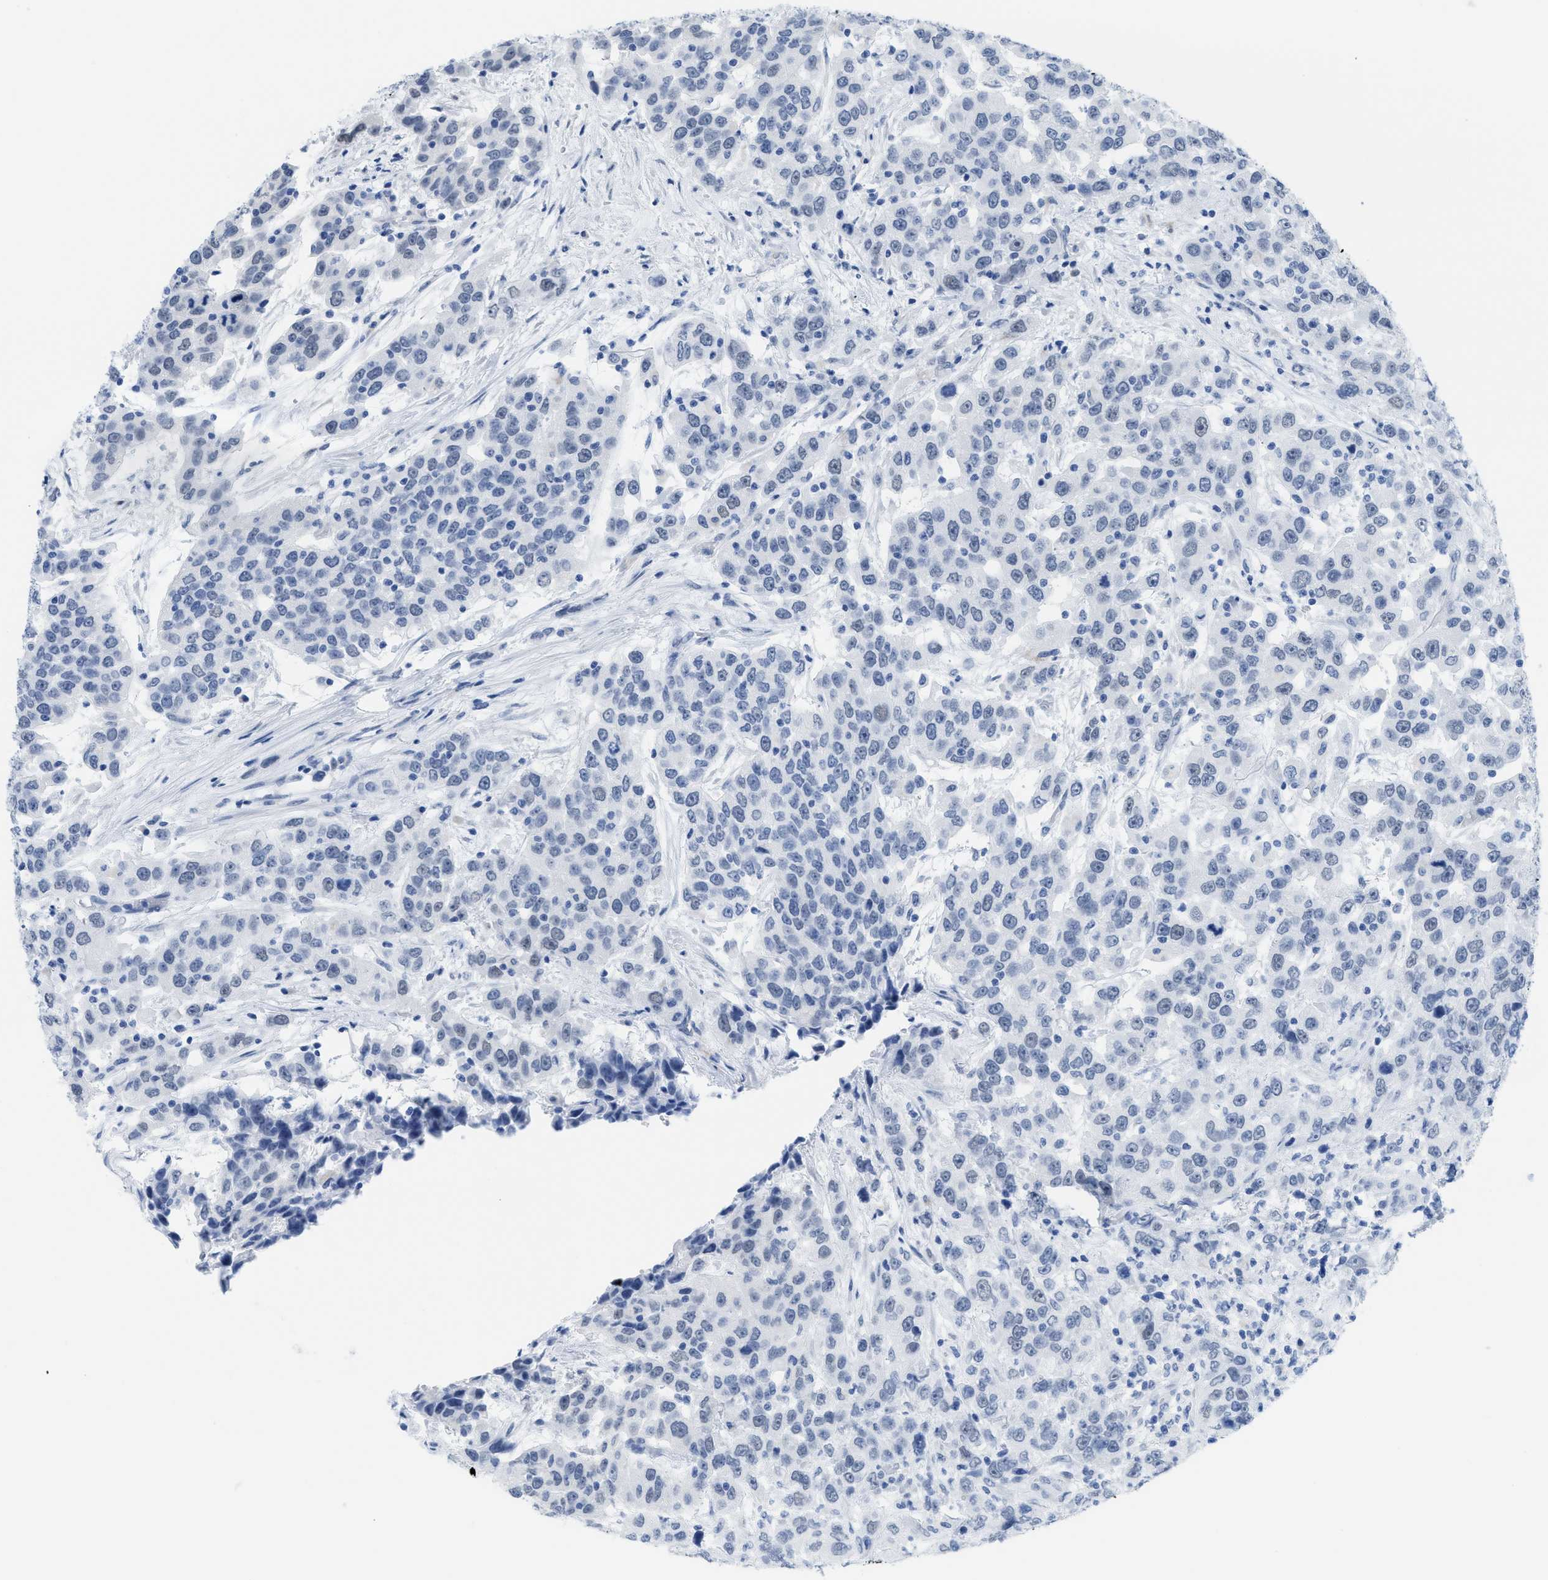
{"staining": {"intensity": "negative", "quantity": "none", "location": "none"}, "tissue": "urothelial cancer", "cell_type": "Tumor cells", "image_type": "cancer", "snomed": [{"axis": "morphology", "description": "Urothelial carcinoma, High grade"}, {"axis": "topography", "description": "Urinary bladder"}], "caption": "The immunohistochemistry photomicrograph has no significant staining in tumor cells of urothelial carcinoma (high-grade) tissue.", "gene": "WDR4", "patient": {"sex": "female", "age": 80}}